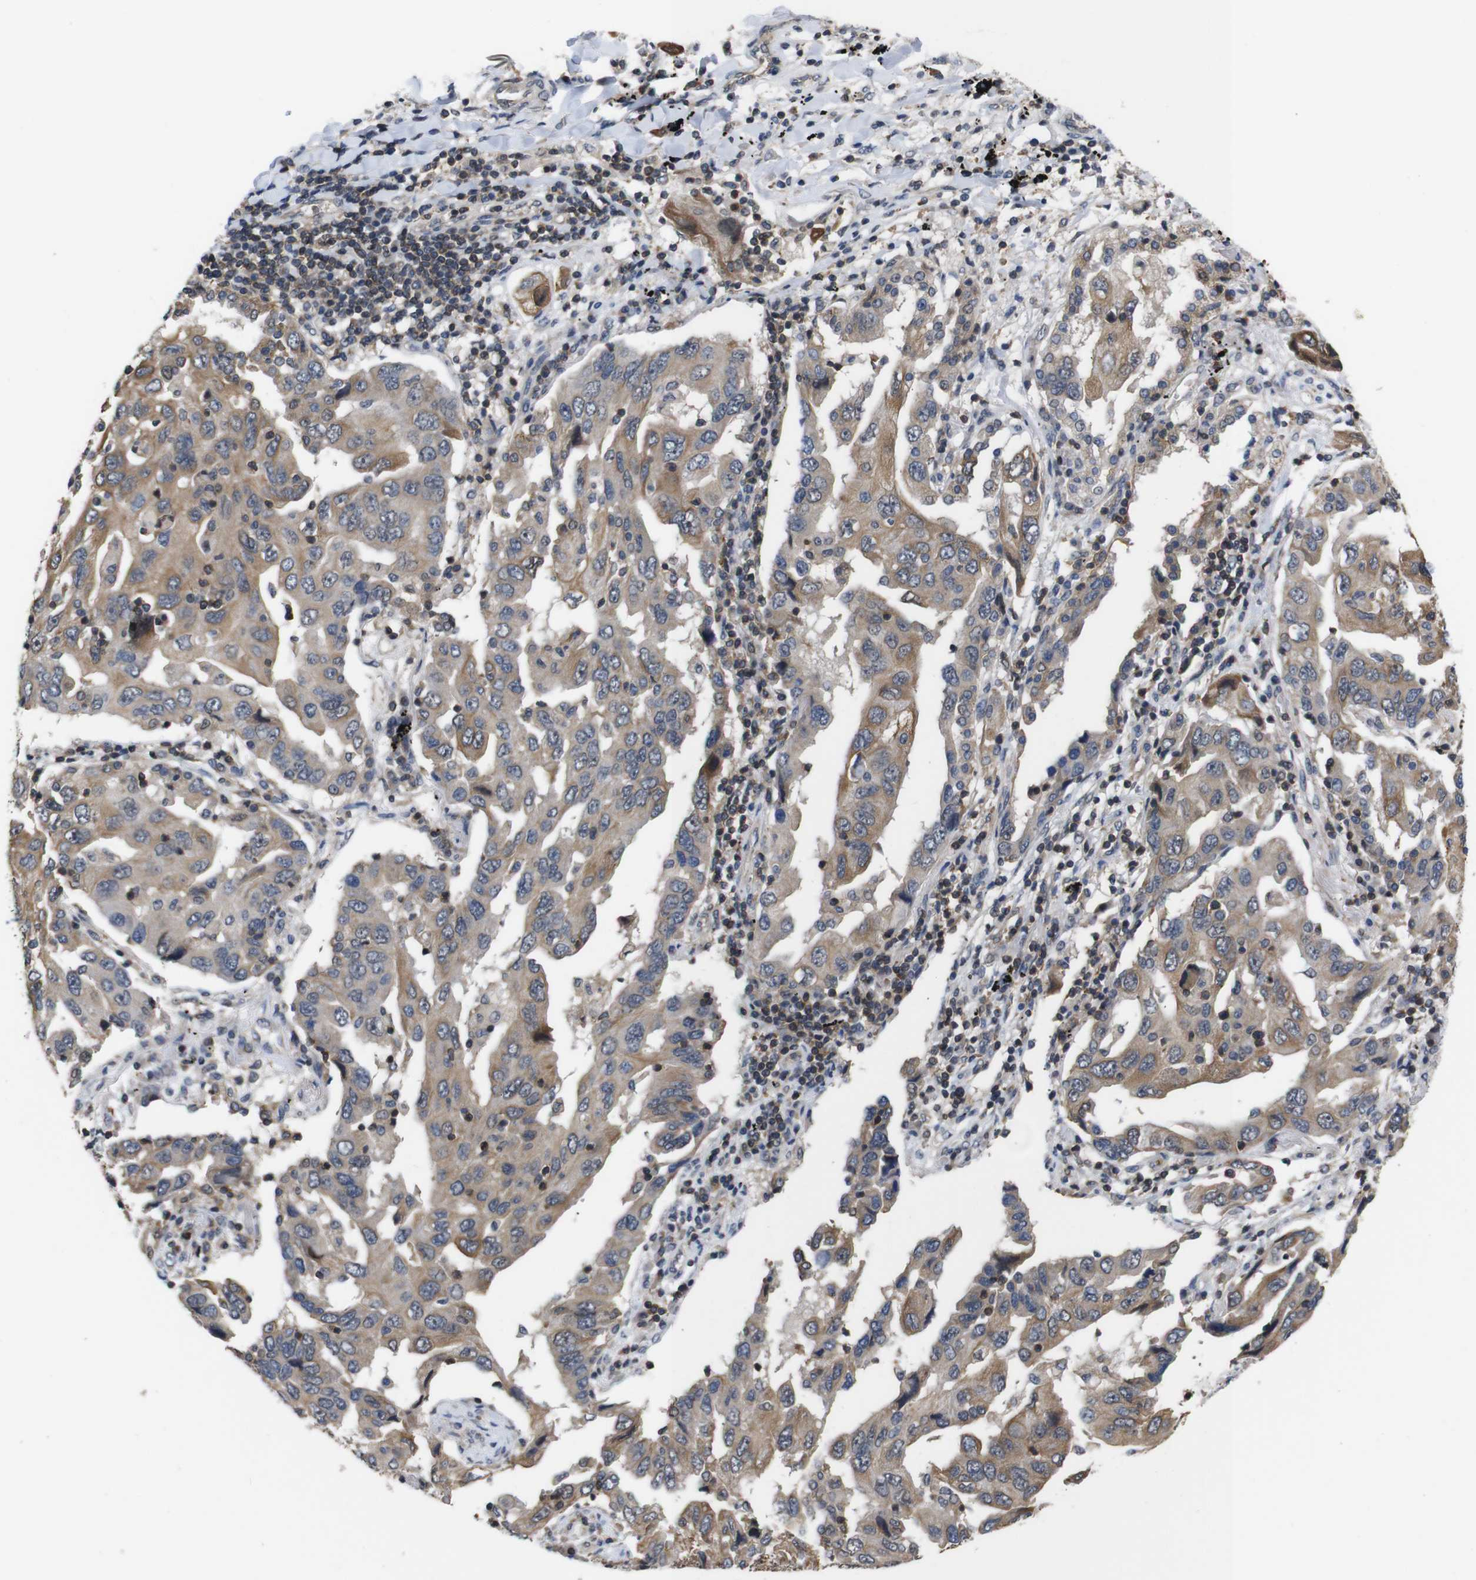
{"staining": {"intensity": "weak", "quantity": ">75%", "location": "cytoplasmic/membranous"}, "tissue": "lung cancer", "cell_type": "Tumor cells", "image_type": "cancer", "snomed": [{"axis": "morphology", "description": "Adenocarcinoma, NOS"}, {"axis": "topography", "description": "Lung"}], "caption": "A low amount of weak cytoplasmic/membranous expression is appreciated in about >75% of tumor cells in adenocarcinoma (lung) tissue. The staining was performed using DAB (3,3'-diaminobenzidine) to visualize the protein expression in brown, while the nuclei were stained in blue with hematoxylin (Magnification: 20x).", "gene": "BRWD3", "patient": {"sex": "female", "age": 65}}